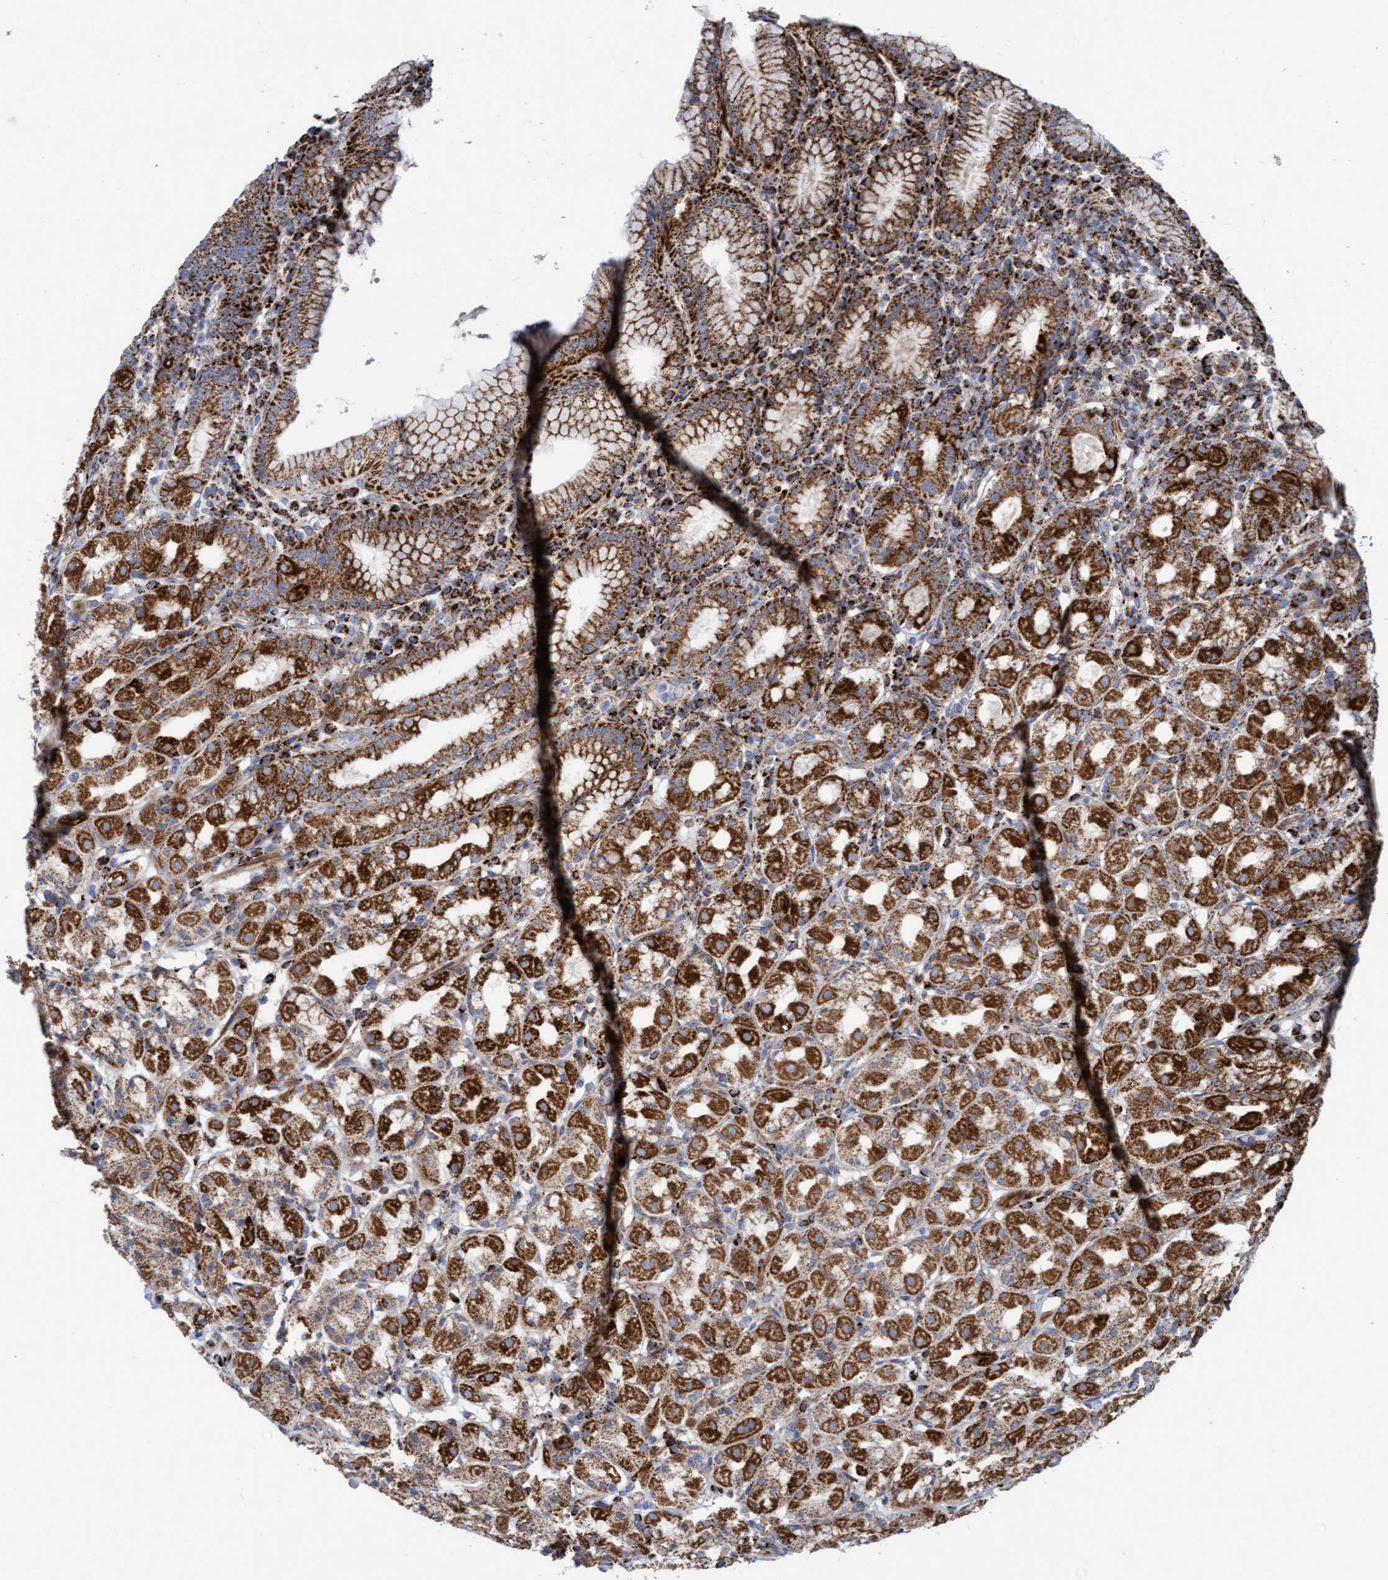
{"staining": {"intensity": "strong", "quantity": ">75%", "location": "cytoplasmic/membranous"}, "tissue": "stomach", "cell_type": "Glandular cells", "image_type": "normal", "snomed": [{"axis": "morphology", "description": "Normal tissue, NOS"}, {"axis": "topography", "description": "Stomach"}, {"axis": "topography", "description": "Stomach, lower"}], "caption": "Immunohistochemistry (IHC) (DAB (3,3'-diaminobenzidine)) staining of unremarkable stomach shows strong cytoplasmic/membranous protein staining in approximately >75% of glandular cells.", "gene": "GGTA1", "patient": {"sex": "female", "age": 56}}